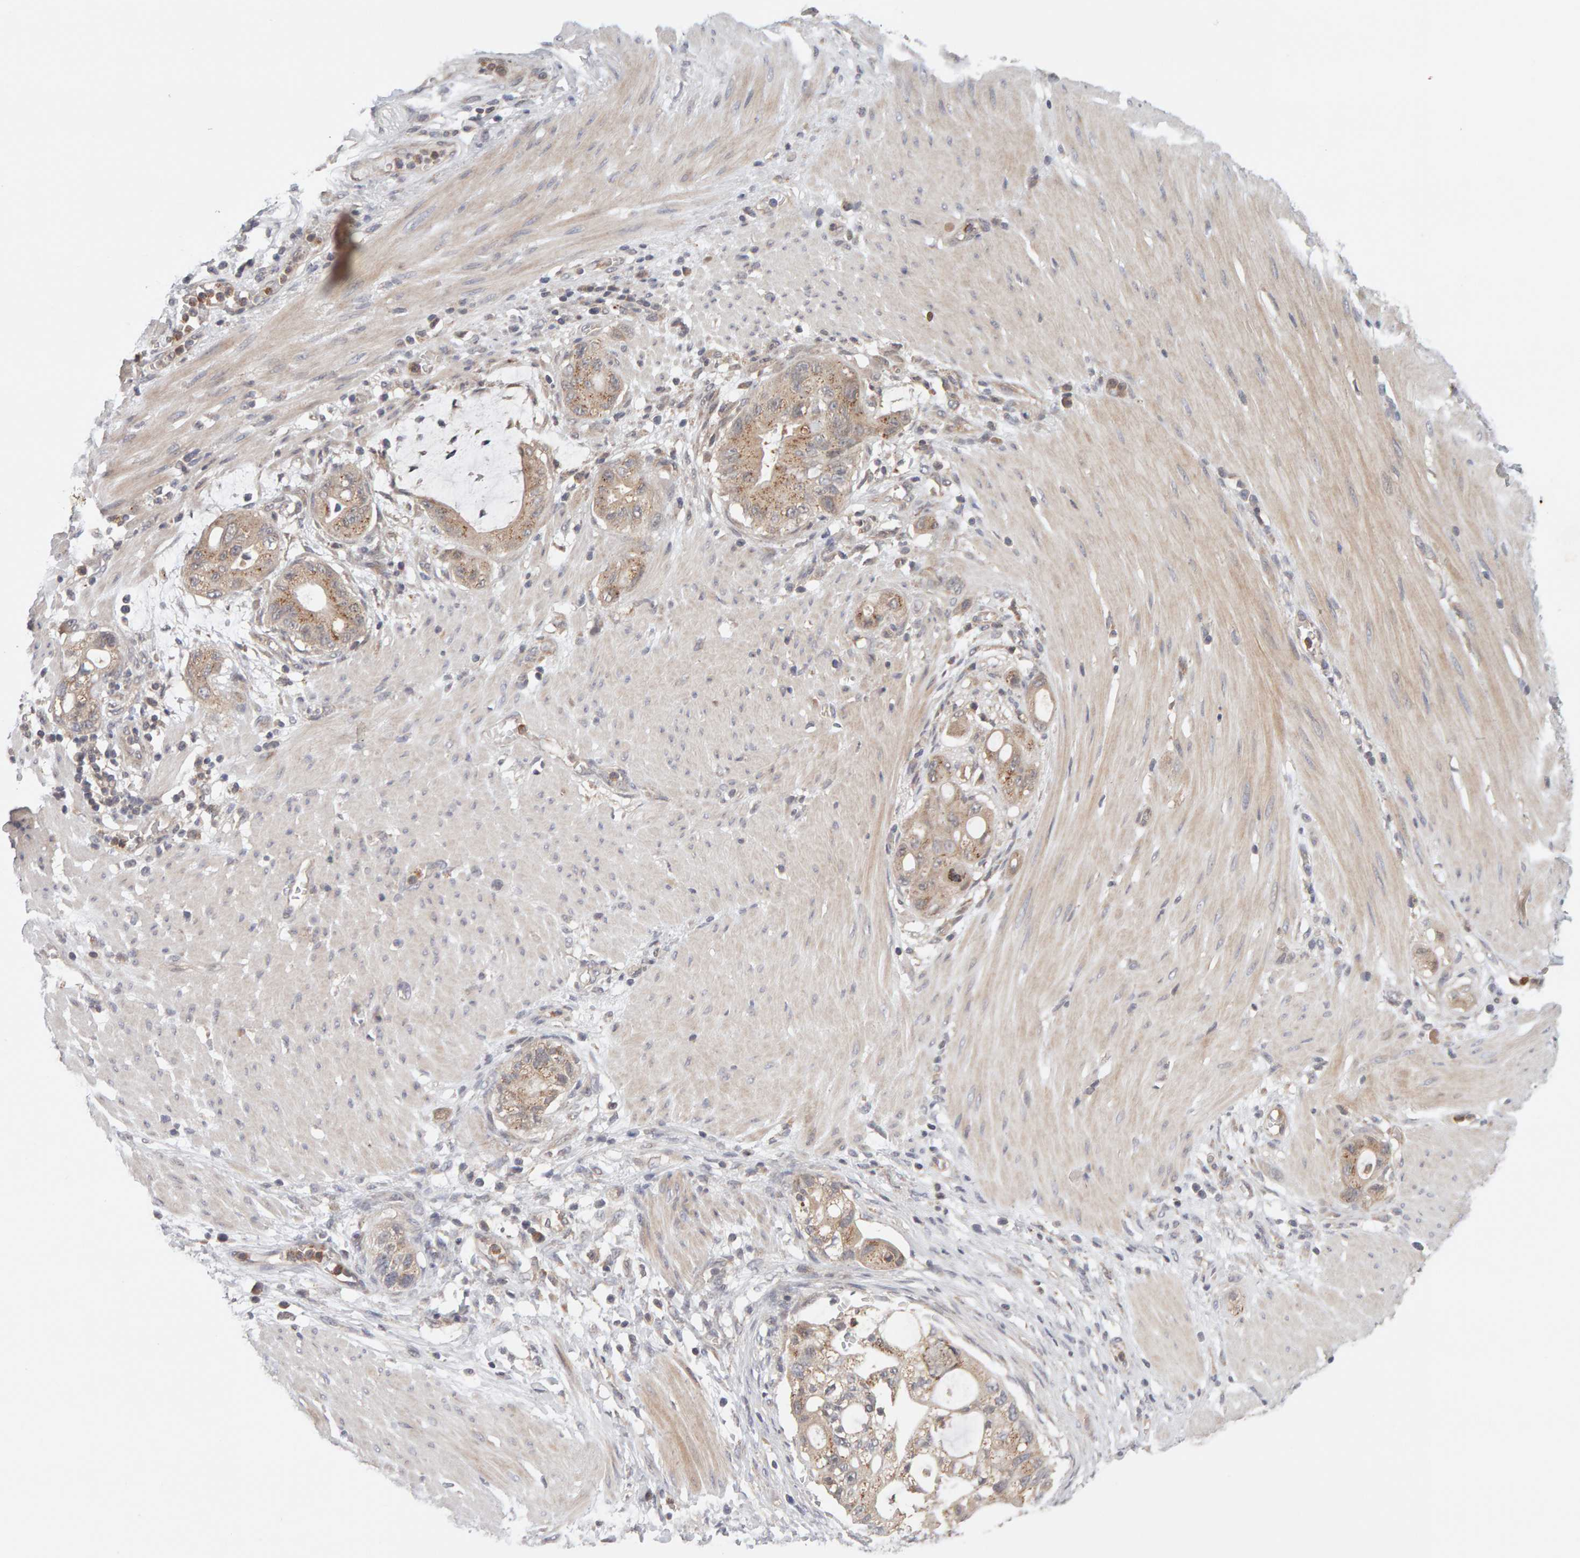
{"staining": {"intensity": "moderate", "quantity": "25%-75%", "location": "cytoplasmic/membranous"}, "tissue": "stomach cancer", "cell_type": "Tumor cells", "image_type": "cancer", "snomed": [{"axis": "morphology", "description": "Adenocarcinoma, NOS"}, {"axis": "topography", "description": "Stomach"}, {"axis": "topography", "description": "Stomach, lower"}], "caption": "About 25%-75% of tumor cells in adenocarcinoma (stomach) exhibit moderate cytoplasmic/membranous protein positivity as visualized by brown immunohistochemical staining.", "gene": "DNAJC7", "patient": {"sex": "female", "age": 48}}